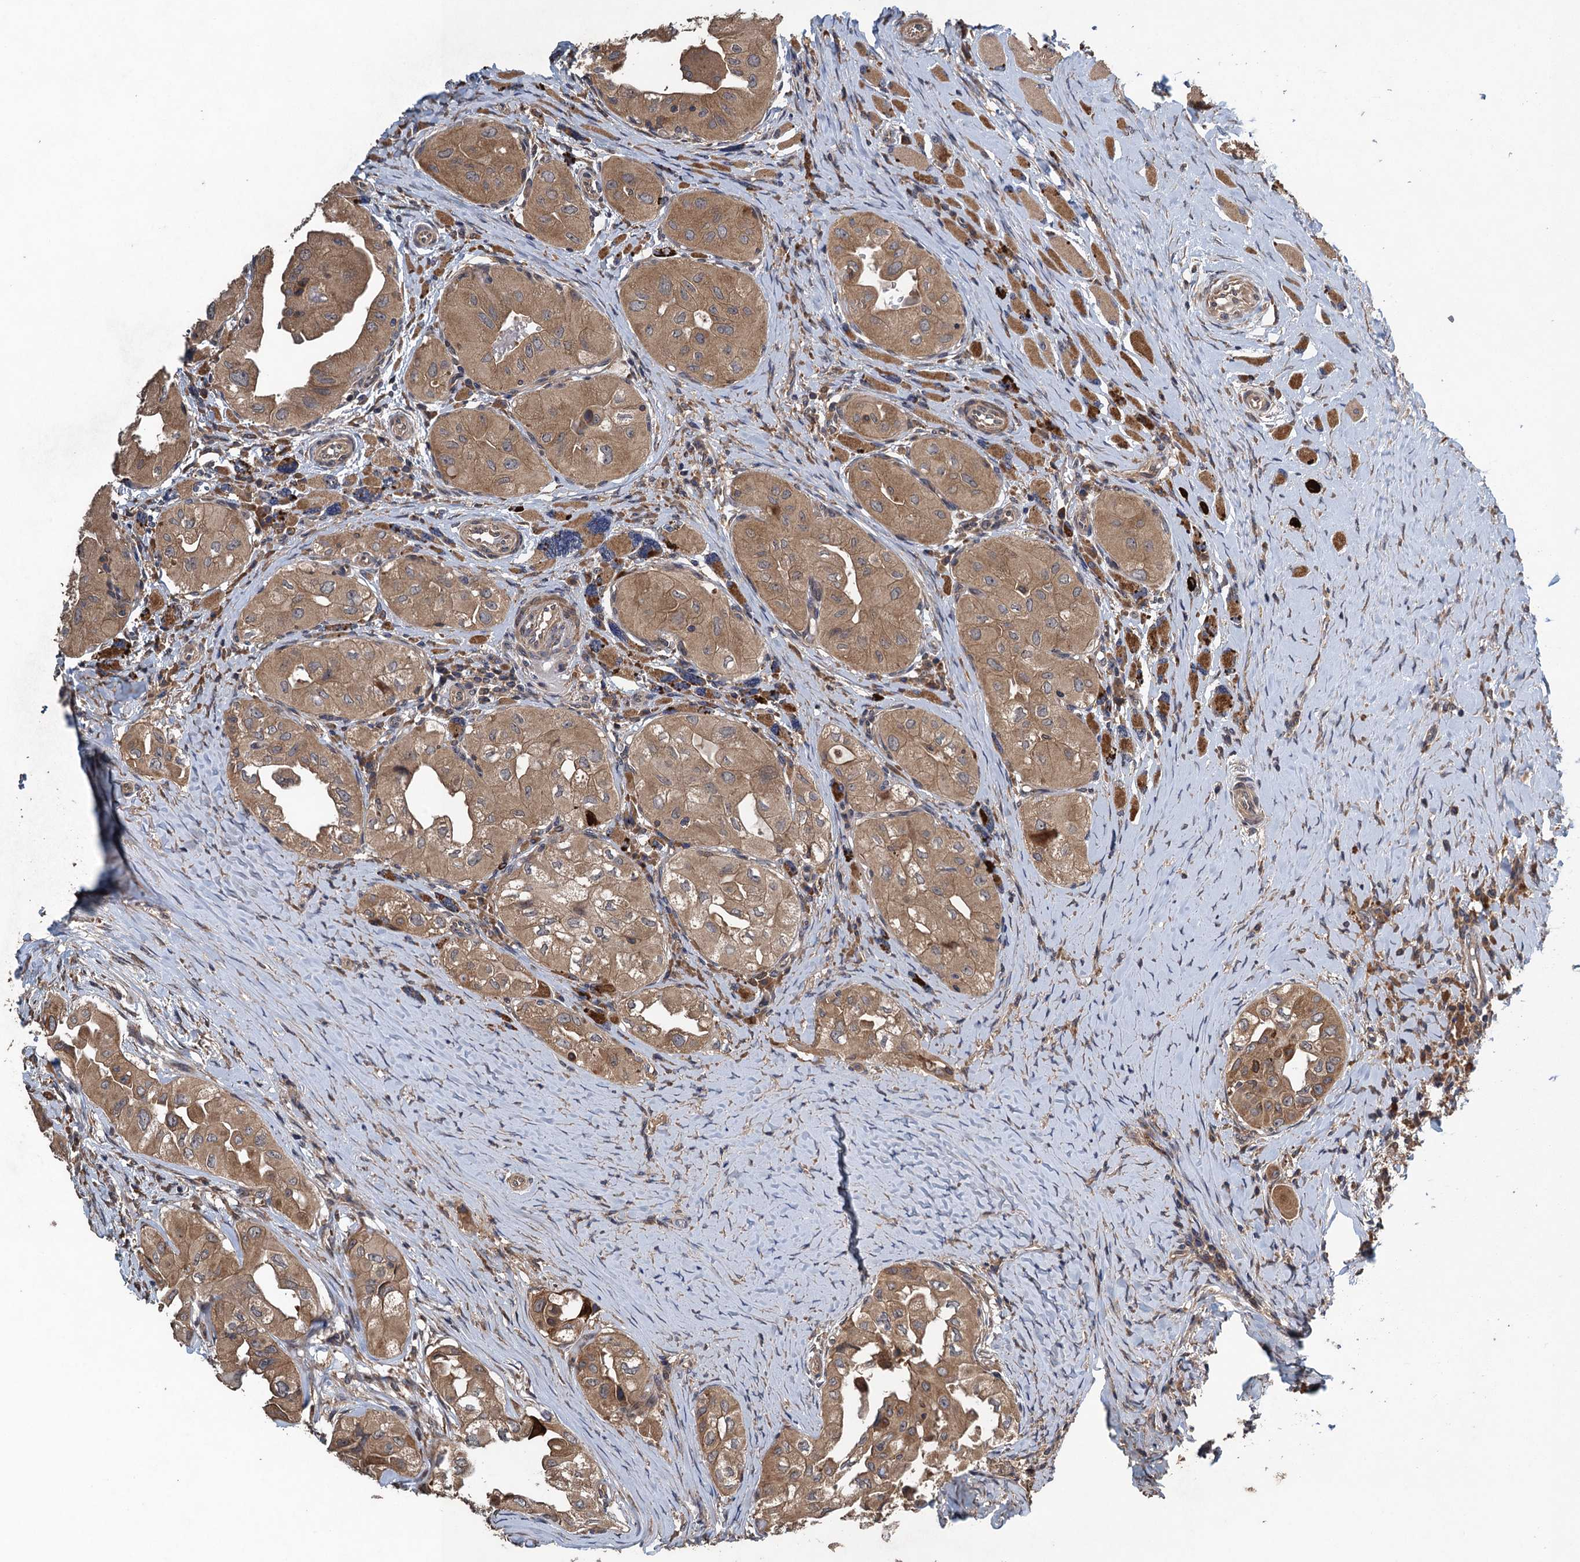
{"staining": {"intensity": "moderate", "quantity": ">75%", "location": "cytoplasmic/membranous"}, "tissue": "thyroid cancer", "cell_type": "Tumor cells", "image_type": "cancer", "snomed": [{"axis": "morphology", "description": "Papillary adenocarcinoma, NOS"}, {"axis": "topography", "description": "Thyroid gland"}], "caption": "High-magnification brightfield microscopy of papillary adenocarcinoma (thyroid) stained with DAB (brown) and counterstained with hematoxylin (blue). tumor cells exhibit moderate cytoplasmic/membranous positivity is appreciated in approximately>75% of cells.", "gene": "CNTN5", "patient": {"sex": "female", "age": 59}}